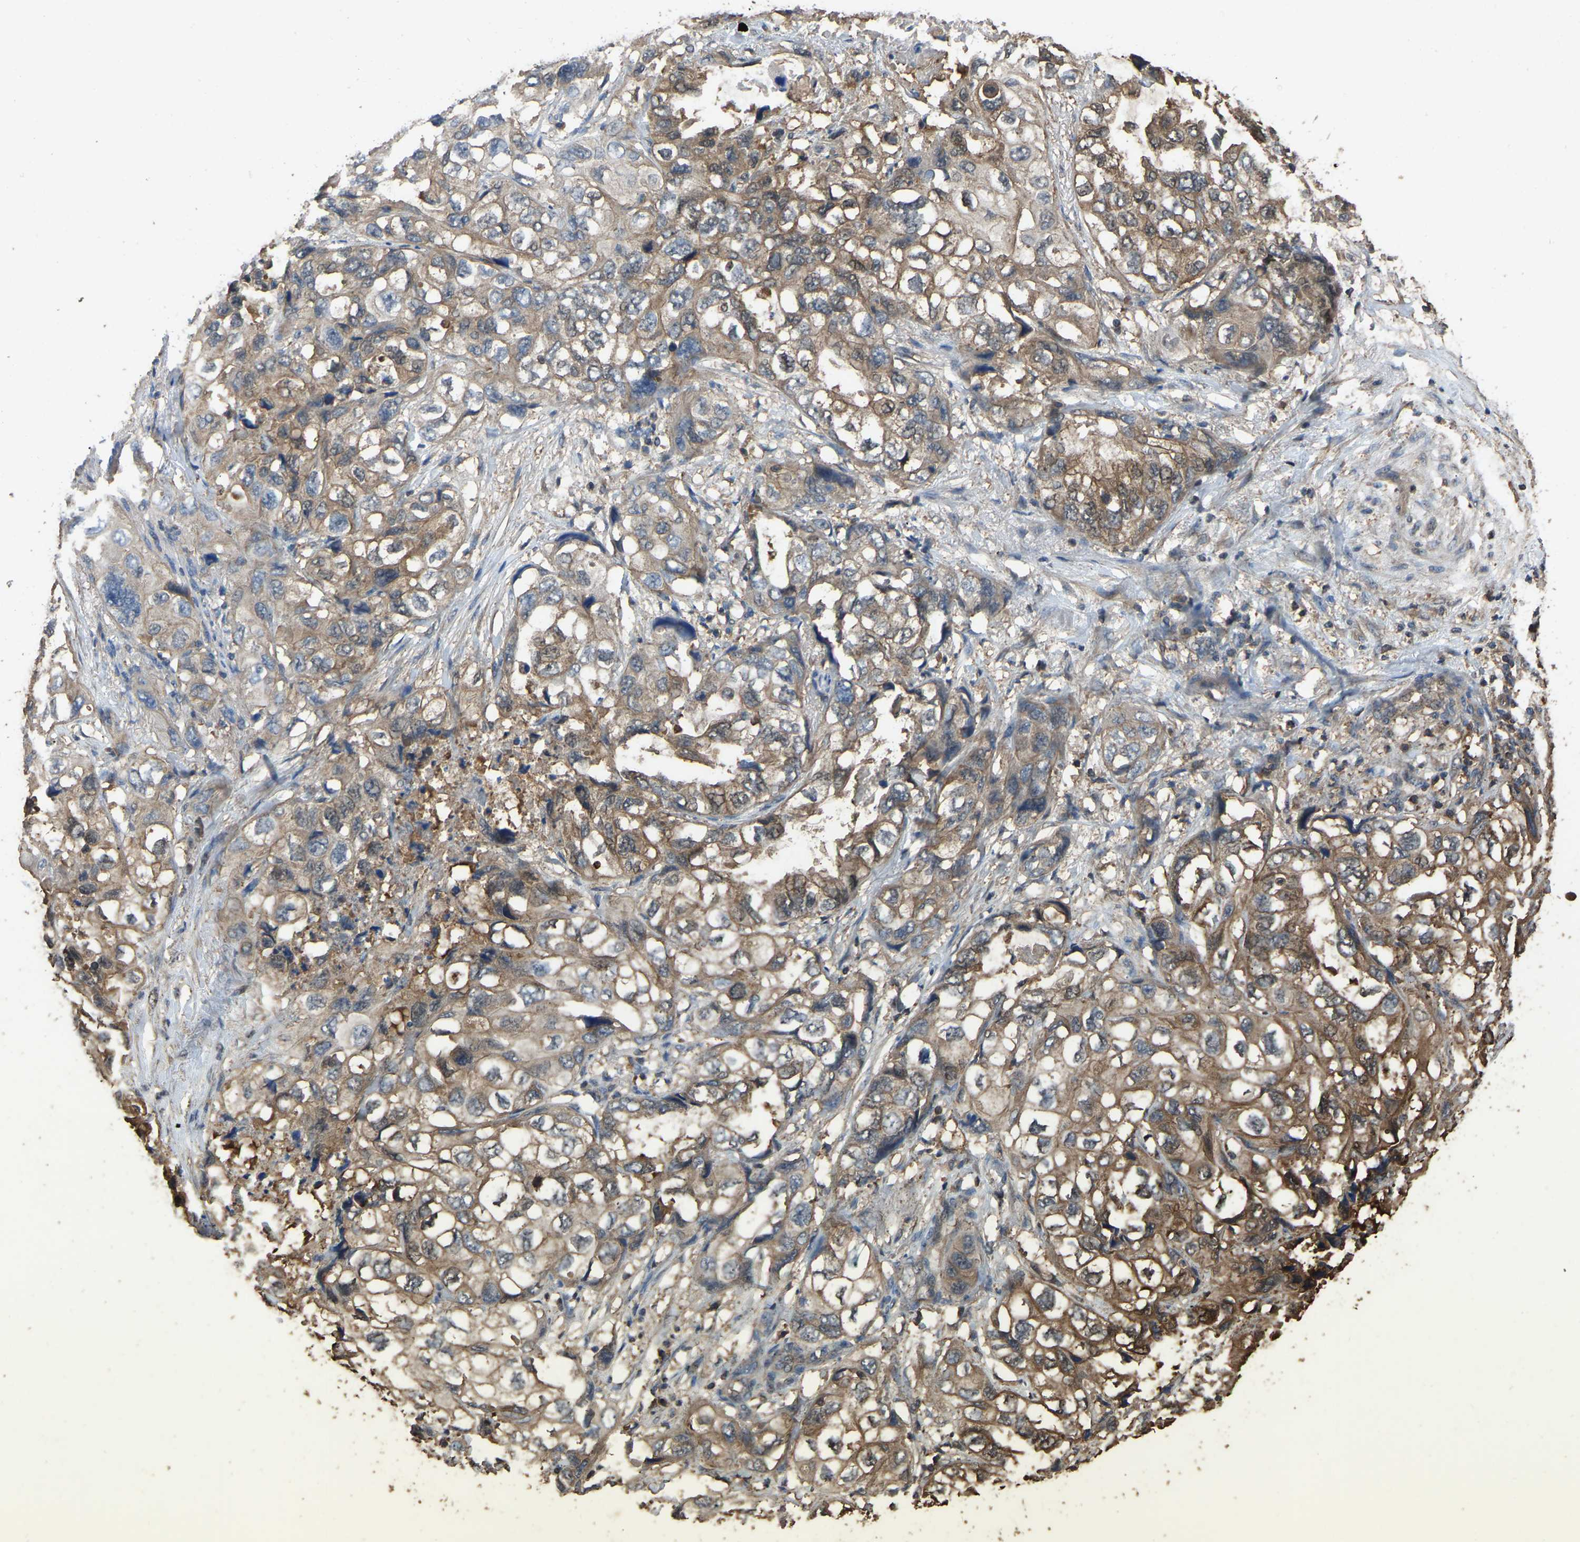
{"staining": {"intensity": "strong", "quantity": "<25%", "location": "cytoplasmic/membranous"}, "tissue": "lung cancer", "cell_type": "Tumor cells", "image_type": "cancer", "snomed": [{"axis": "morphology", "description": "Squamous cell carcinoma, NOS"}, {"axis": "topography", "description": "Lung"}], "caption": "Immunohistochemistry of human lung squamous cell carcinoma displays medium levels of strong cytoplasmic/membranous expression in about <25% of tumor cells.", "gene": "FHIT", "patient": {"sex": "female", "age": 73}}